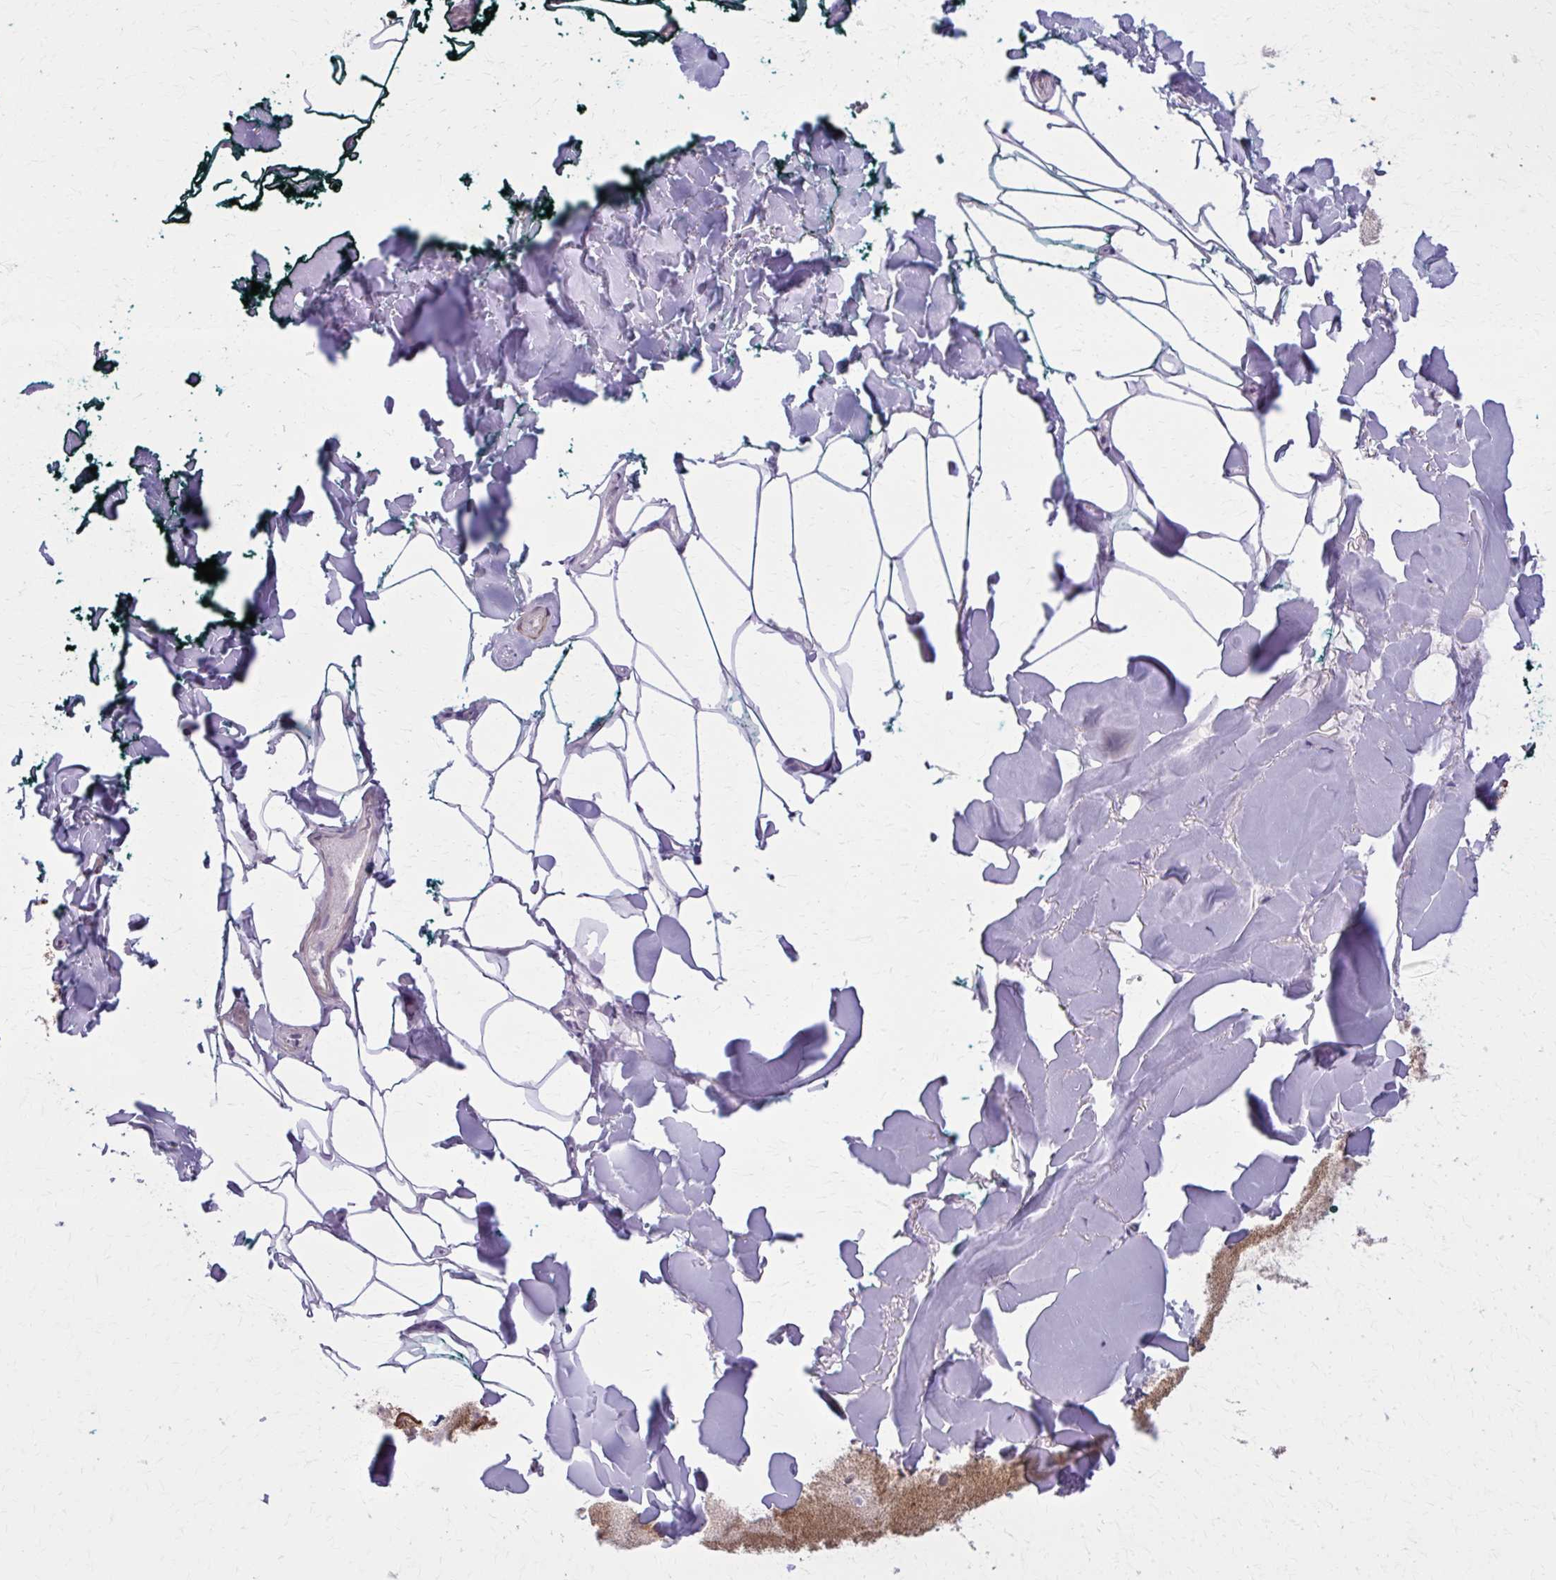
{"staining": {"intensity": "negative", "quantity": "none", "location": "none"}, "tissue": "adipose tissue", "cell_type": "Adipocytes", "image_type": "normal", "snomed": [{"axis": "morphology", "description": "Normal tissue, NOS"}, {"axis": "topography", "description": "Skin"}, {"axis": "topography", "description": "Peripheral nerve tissue"}], "caption": "Immunohistochemistry micrograph of unremarkable adipose tissue: human adipose tissue stained with DAB reveals no significant protein expression in adipocytes.", "gene": "NUMBL", "patient": {"sex": "female", "age": 45}}